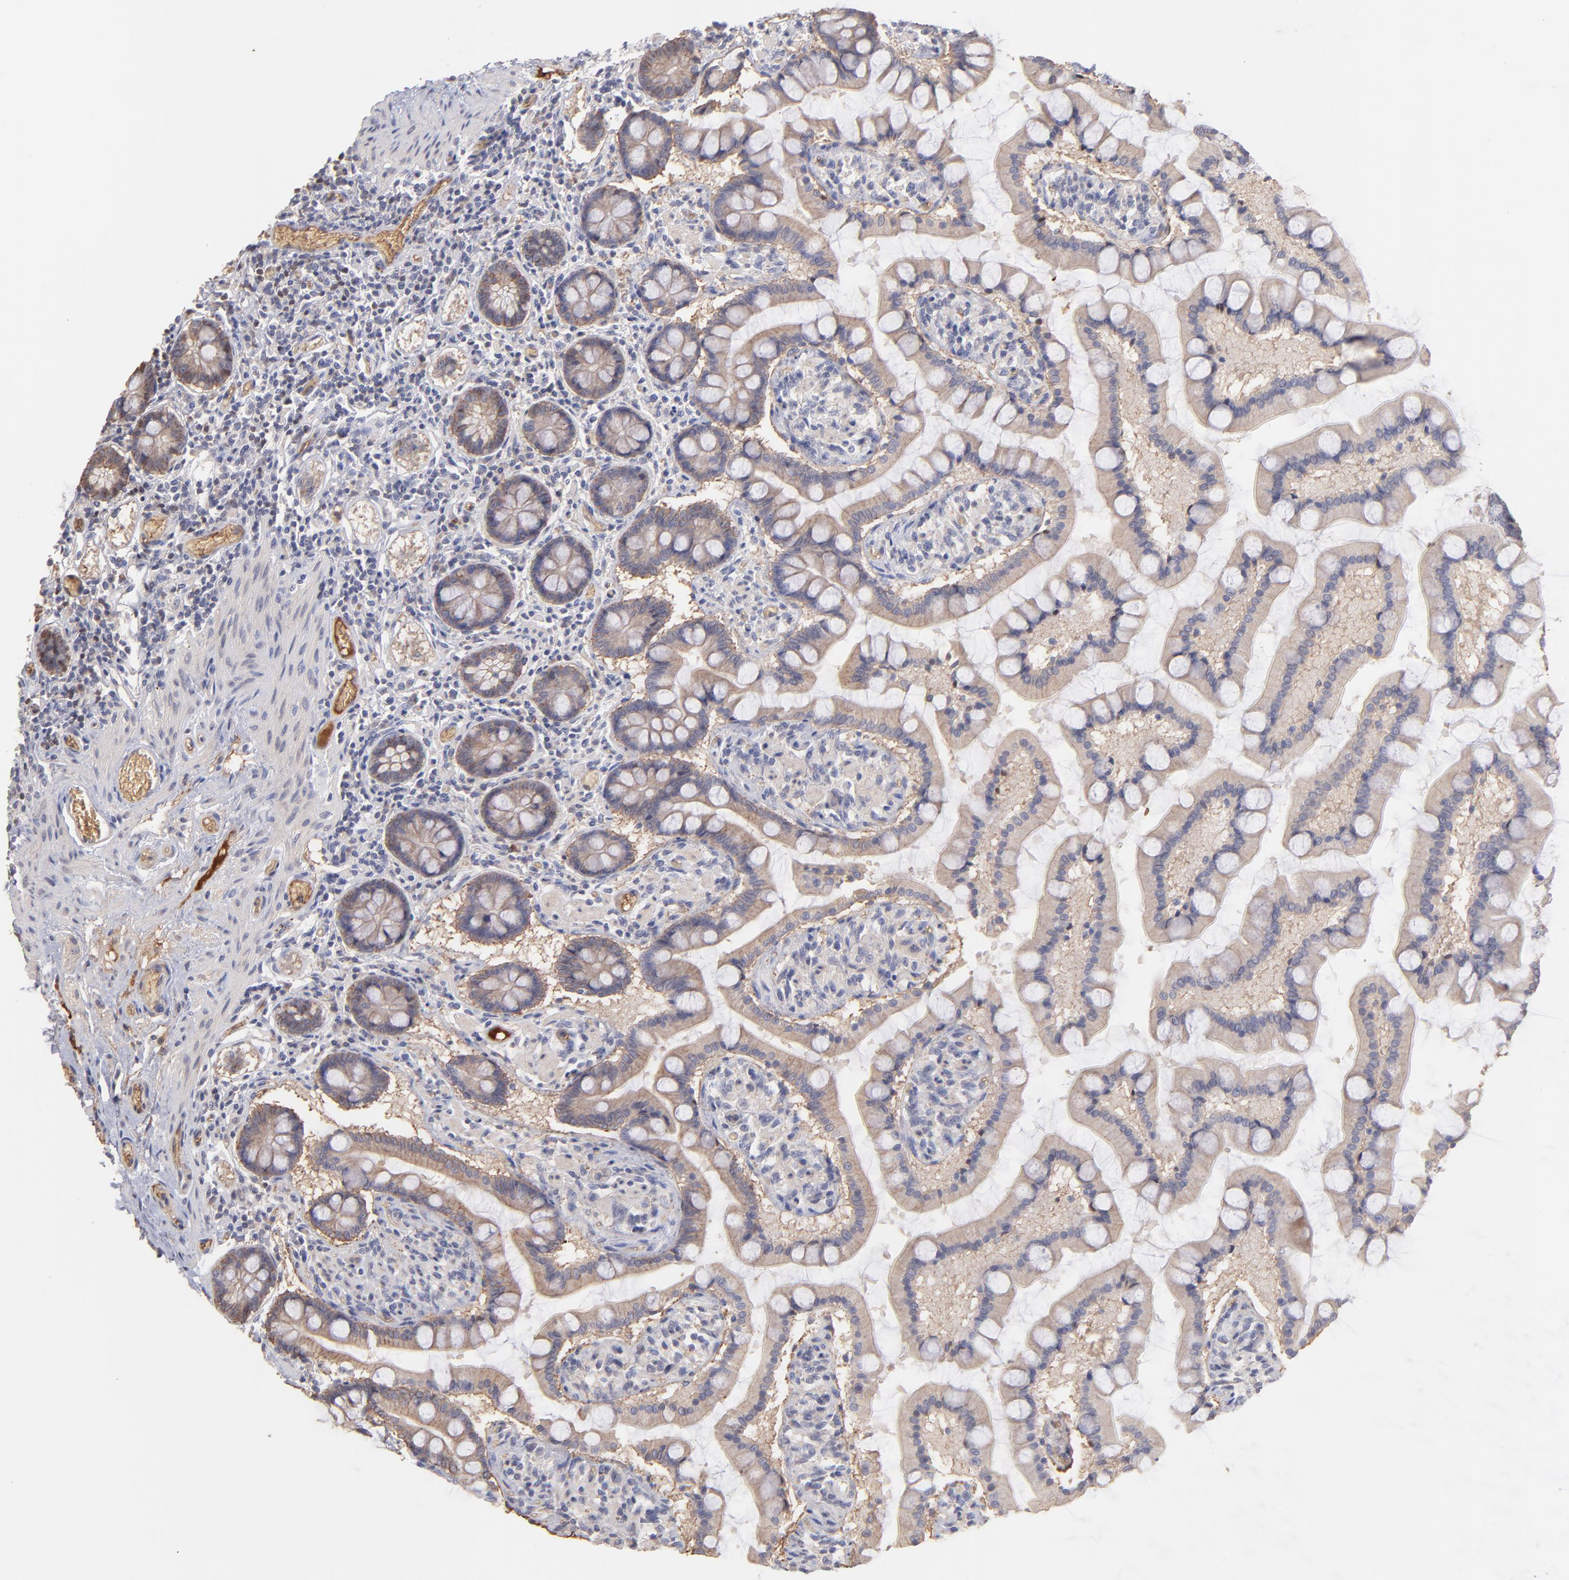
{"staining": {"intensity": "weak", "quantity": ">75%", "location": "cytoplasmic/membranous"}, "tissue": "small intestine", "cell_type": "Glandular cells", "image_type": "normal", "snomed": [{"axis": "morphology", "description": "Normal tissue, NOS"}, {"axis": "topography", "description": "Small intestine"}], "caption": "Small intestine stained with DAB (3,3'-diaminobenzidine) immunohistochemistry (IHC) shows low levels of weak cytoplasmic/membranous staining in approximately >75% of glandular cells. (DAB IHC with brightfield microscopy, high magnification).", "gene": "F13B", "patient": {"sex": "male", "age": 41}}